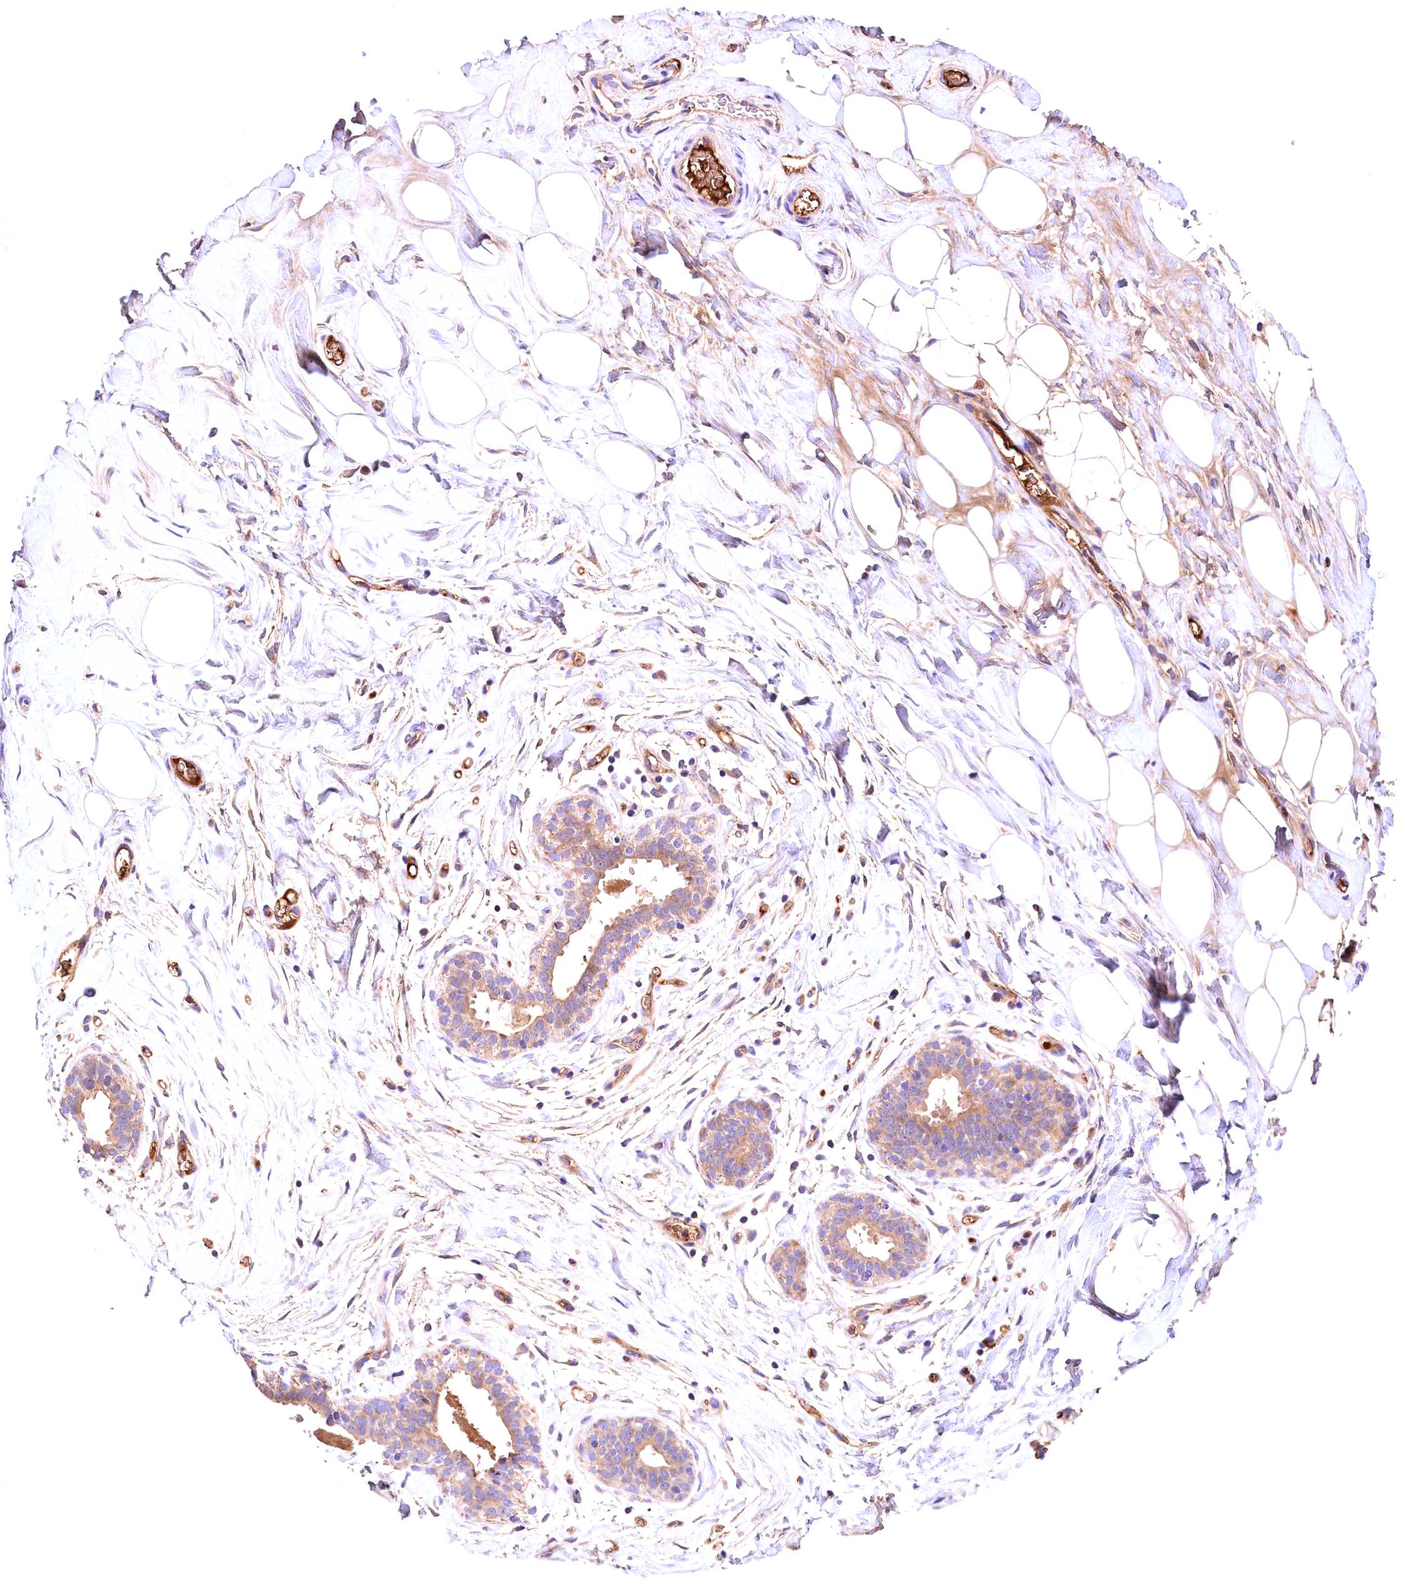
{"staining": {"intensity": "weak", "quantity": ">75%", "location": "cytoplasmic/membranous"}, "tissue": "adipose tissue", "cell_type": "Adipocytes", "image_type": "normal", "snomed": [{"axis": "morphology", "description": "Normal tissue, NOS"}, {"axis": "topography", "description": "Breast"}], "caption": "There is low levels of weak cytoplasmic/membranous staining in adipocytes of unremarkable adipose tissue, as demonstrated by immunohistochemical staining (brown color).", "gene": "PHAF1", "patient": {"sex": "female", "age": 26}}